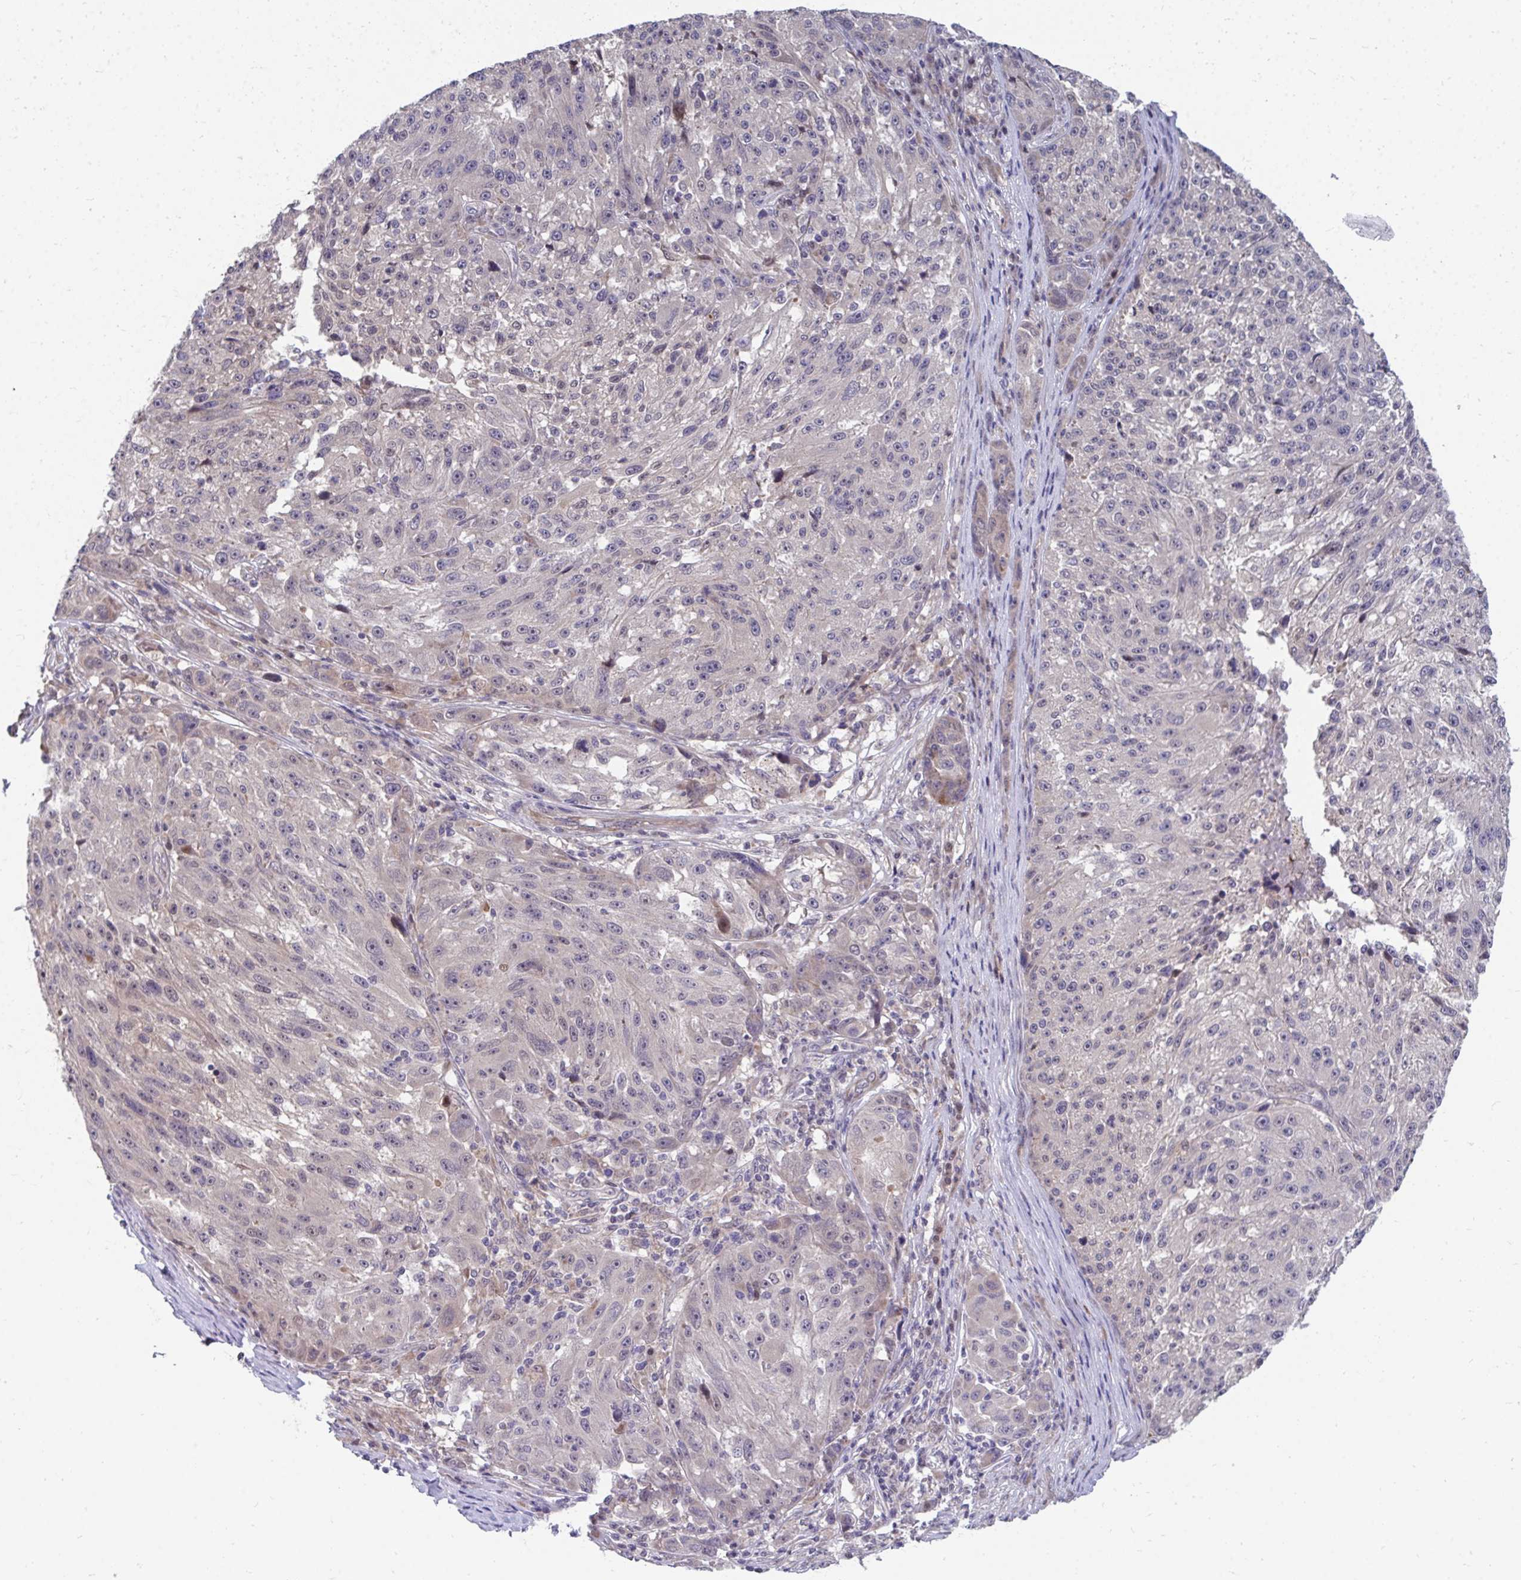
{"staining": {"intensity": "negative", "quantity": "none", "location": "none"}, "tissue": "melanoma", "cell_type": "Tumor cells", "image_type": "cancer", "snomed": [{"axis": "morphology", "description": "Malignant melanoma, NOS"}, {"axis": "topography", "description": "Skin"}], "caption": "An immunohistochemistry photomicrograph of melanoma is shown. There is no staining in tumor cells of melanoma.", "gene": "MROH8", "patient": {"sex": "male", "age": 53}}